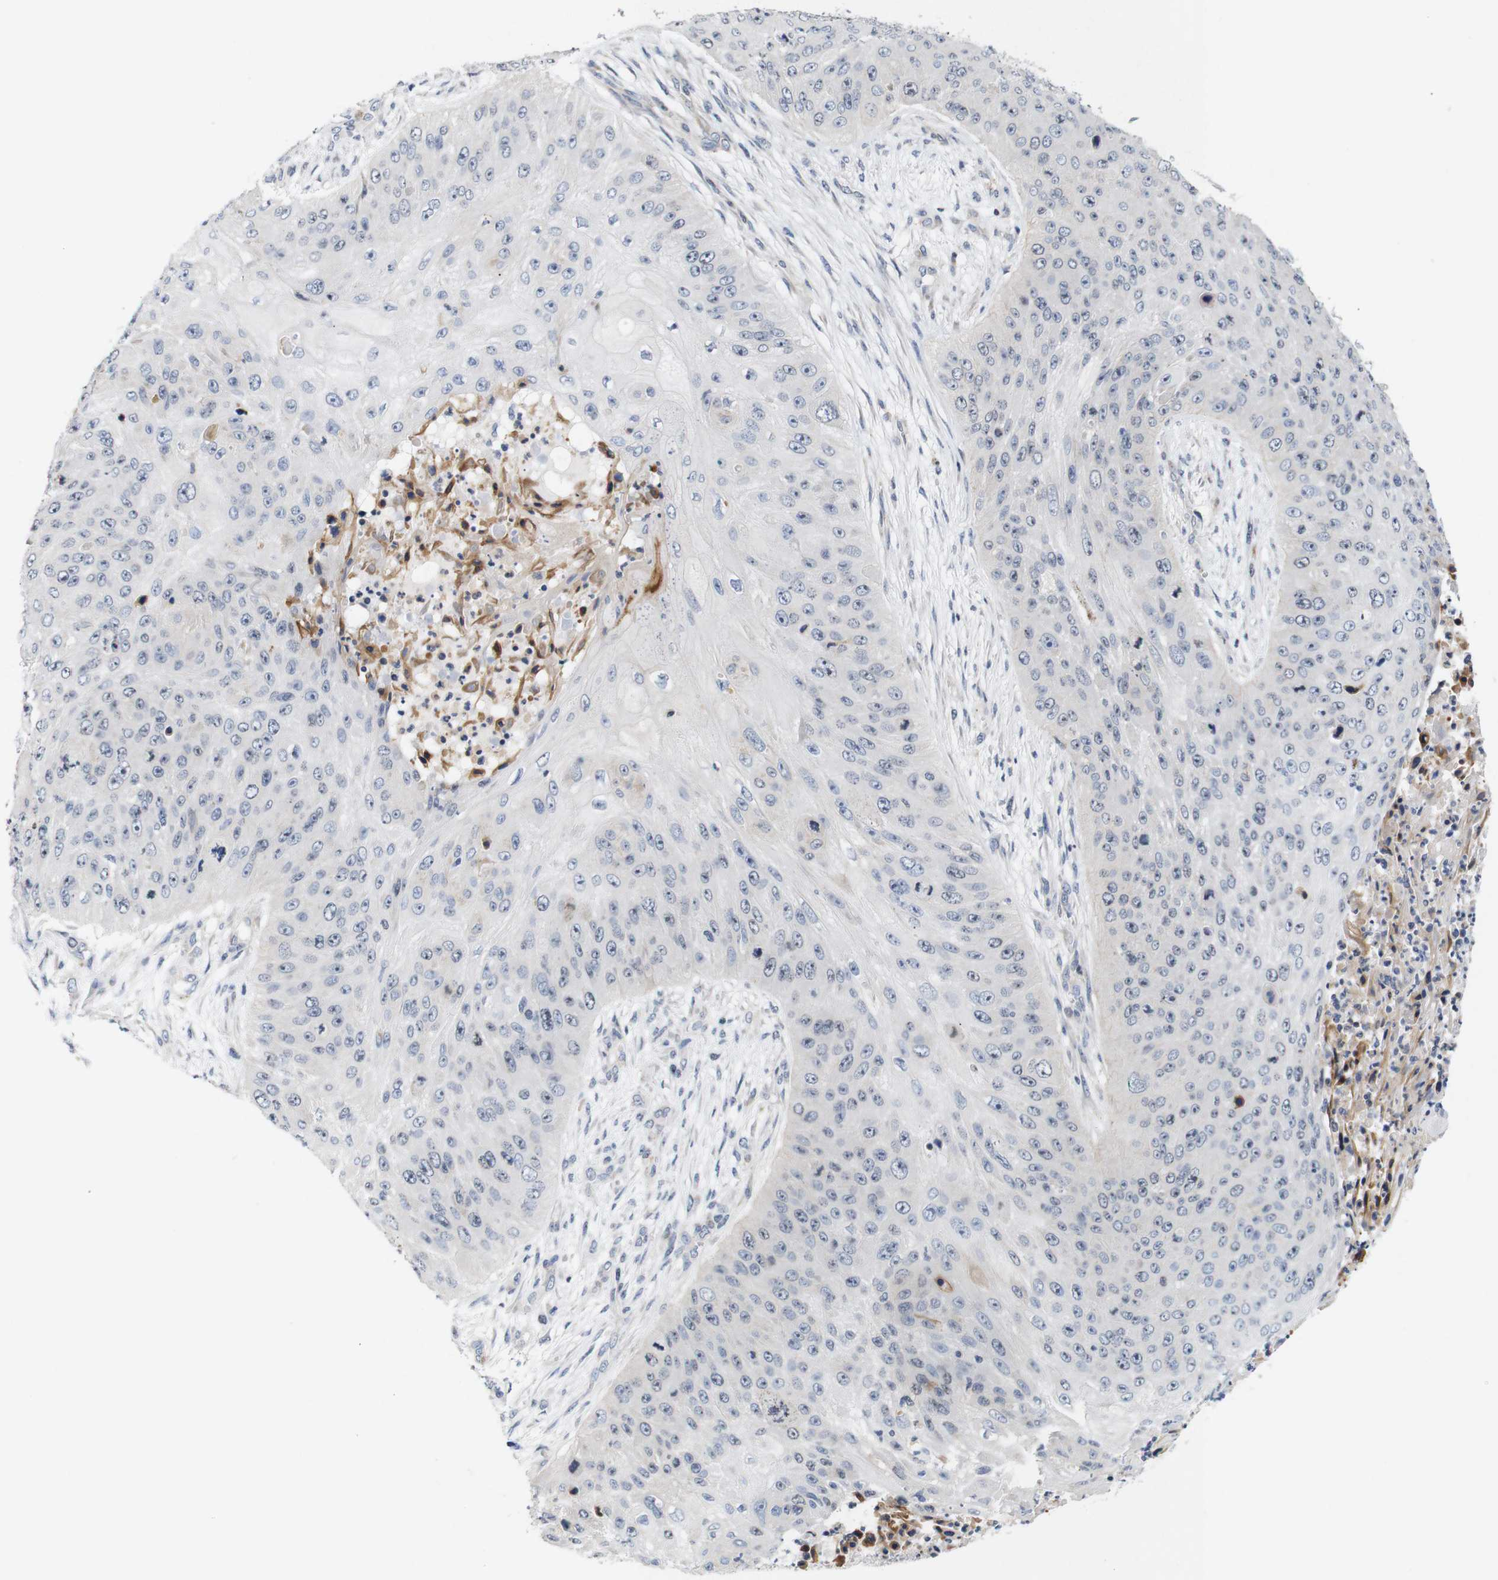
{"staining": {"intensity": "weak", "quantity": "<25%", "location": "cytoplasmic/membranous"}, "tissue": "skin cancer", "cell_type": "Tumor cells", "image_type": "cancer", "snomed": [{"axis": "morphology", "description": "Squamous cell carcinoma, NOS"}, {"axis": "topography", "description": "Skin"}], "caption": "This is an IHC histopathology image of human skin cancer (squamous cell carcinoma). There is no expression in tumor cells.", "gene": "CYB561", "patient": {"sex": "female", "age": 80}}